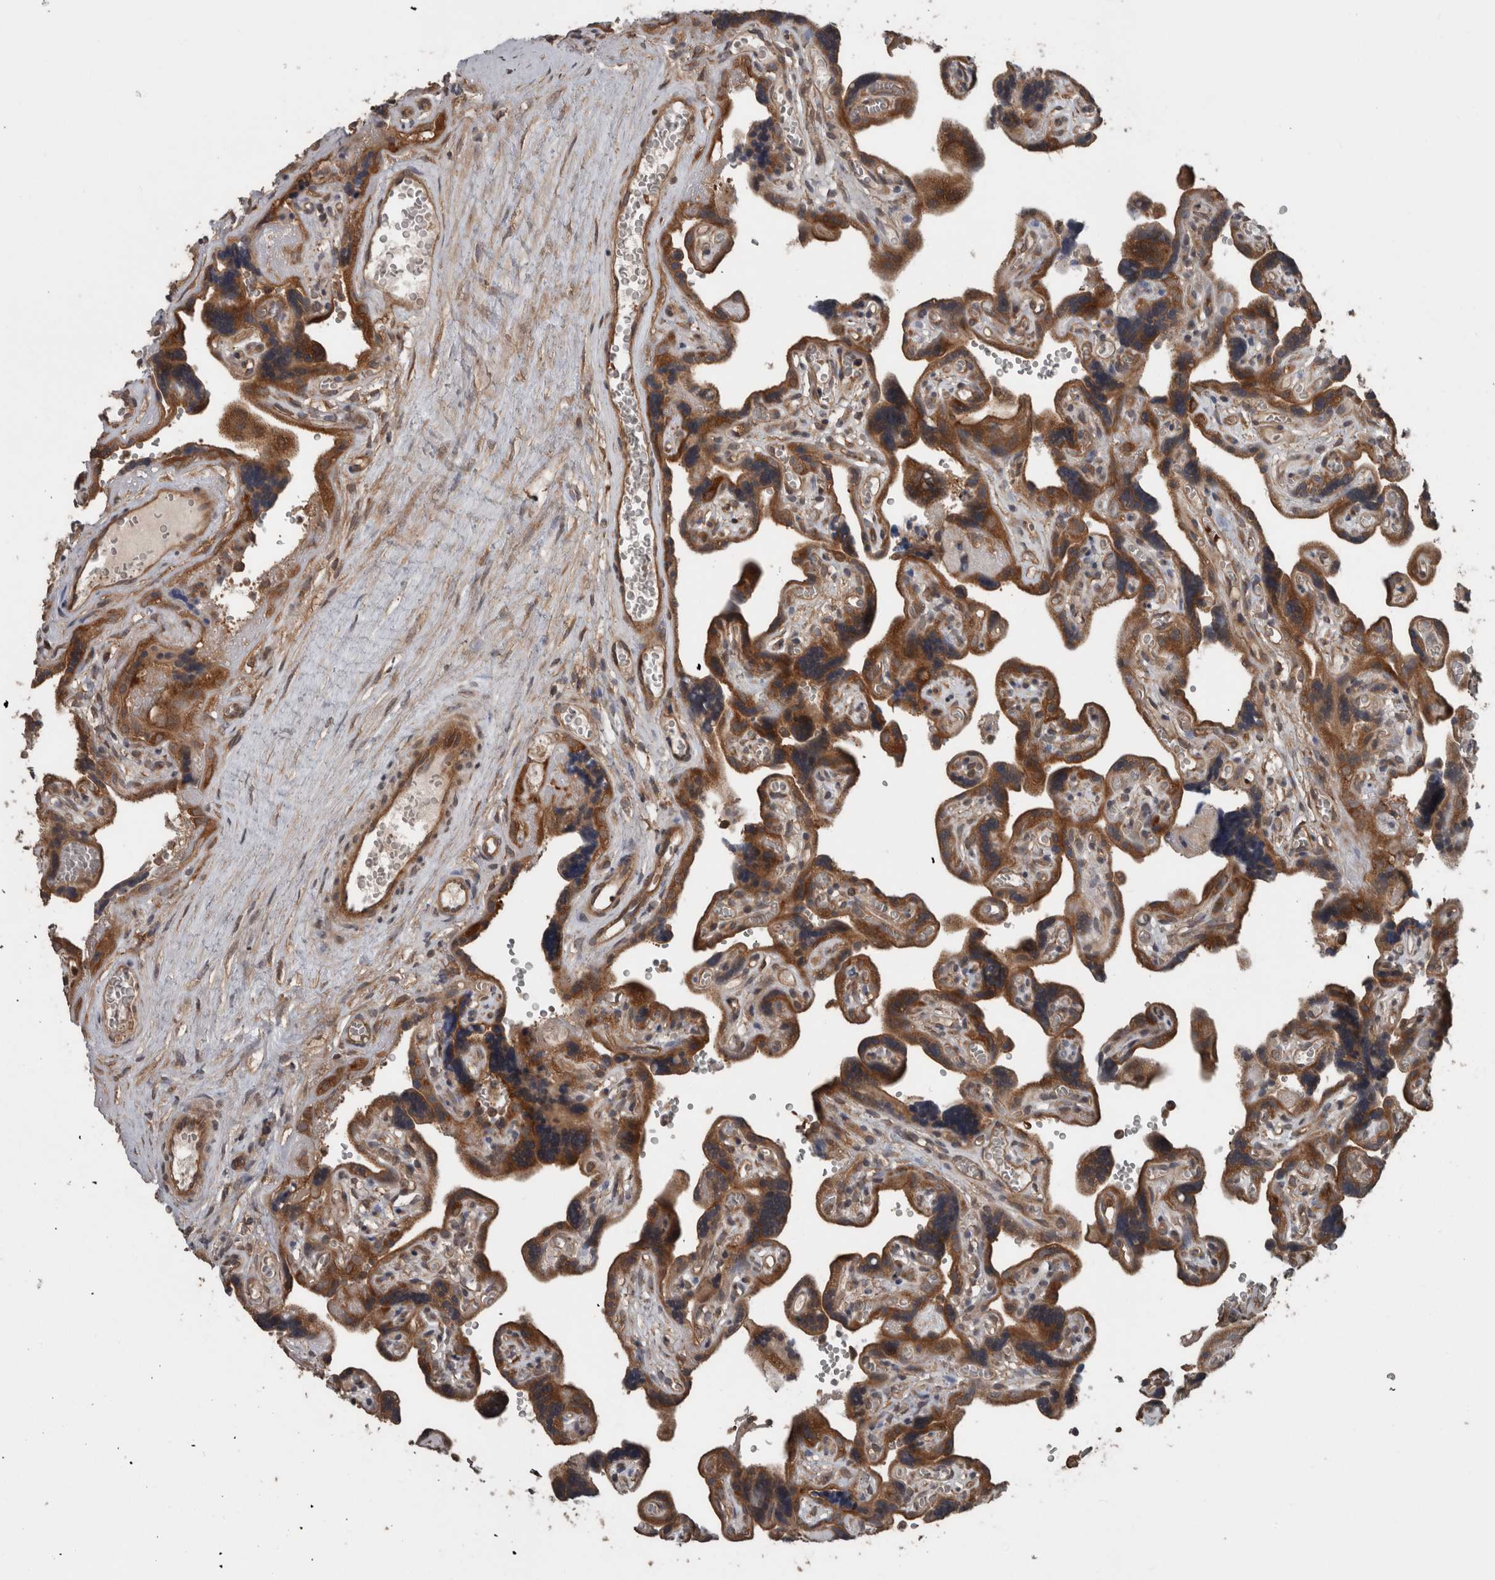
{"staining": {"intensity": "strong", "quantity": ">75%", "location": "cytoplasmic/membranous"}, "tissue": "placenta", "cell_type": "Trophoblastic cells", "image_type": "normal", "snomed": [{"axis": "morphology", "description": "Normal tissue, NOS"}, {"axis": "topography", "description": "Placenta"}], "caption": "Immunohistochemical staining of normal human placenta demonstrates high levels of strong cytoplasmic/membranous expression in approximately >75% of trophoblastic cells. (brown staining indicates protein expression, while blue staining denotes nuclei).", "gene": "RIOK3", "patient": {"sex": "female", "age": 30}}